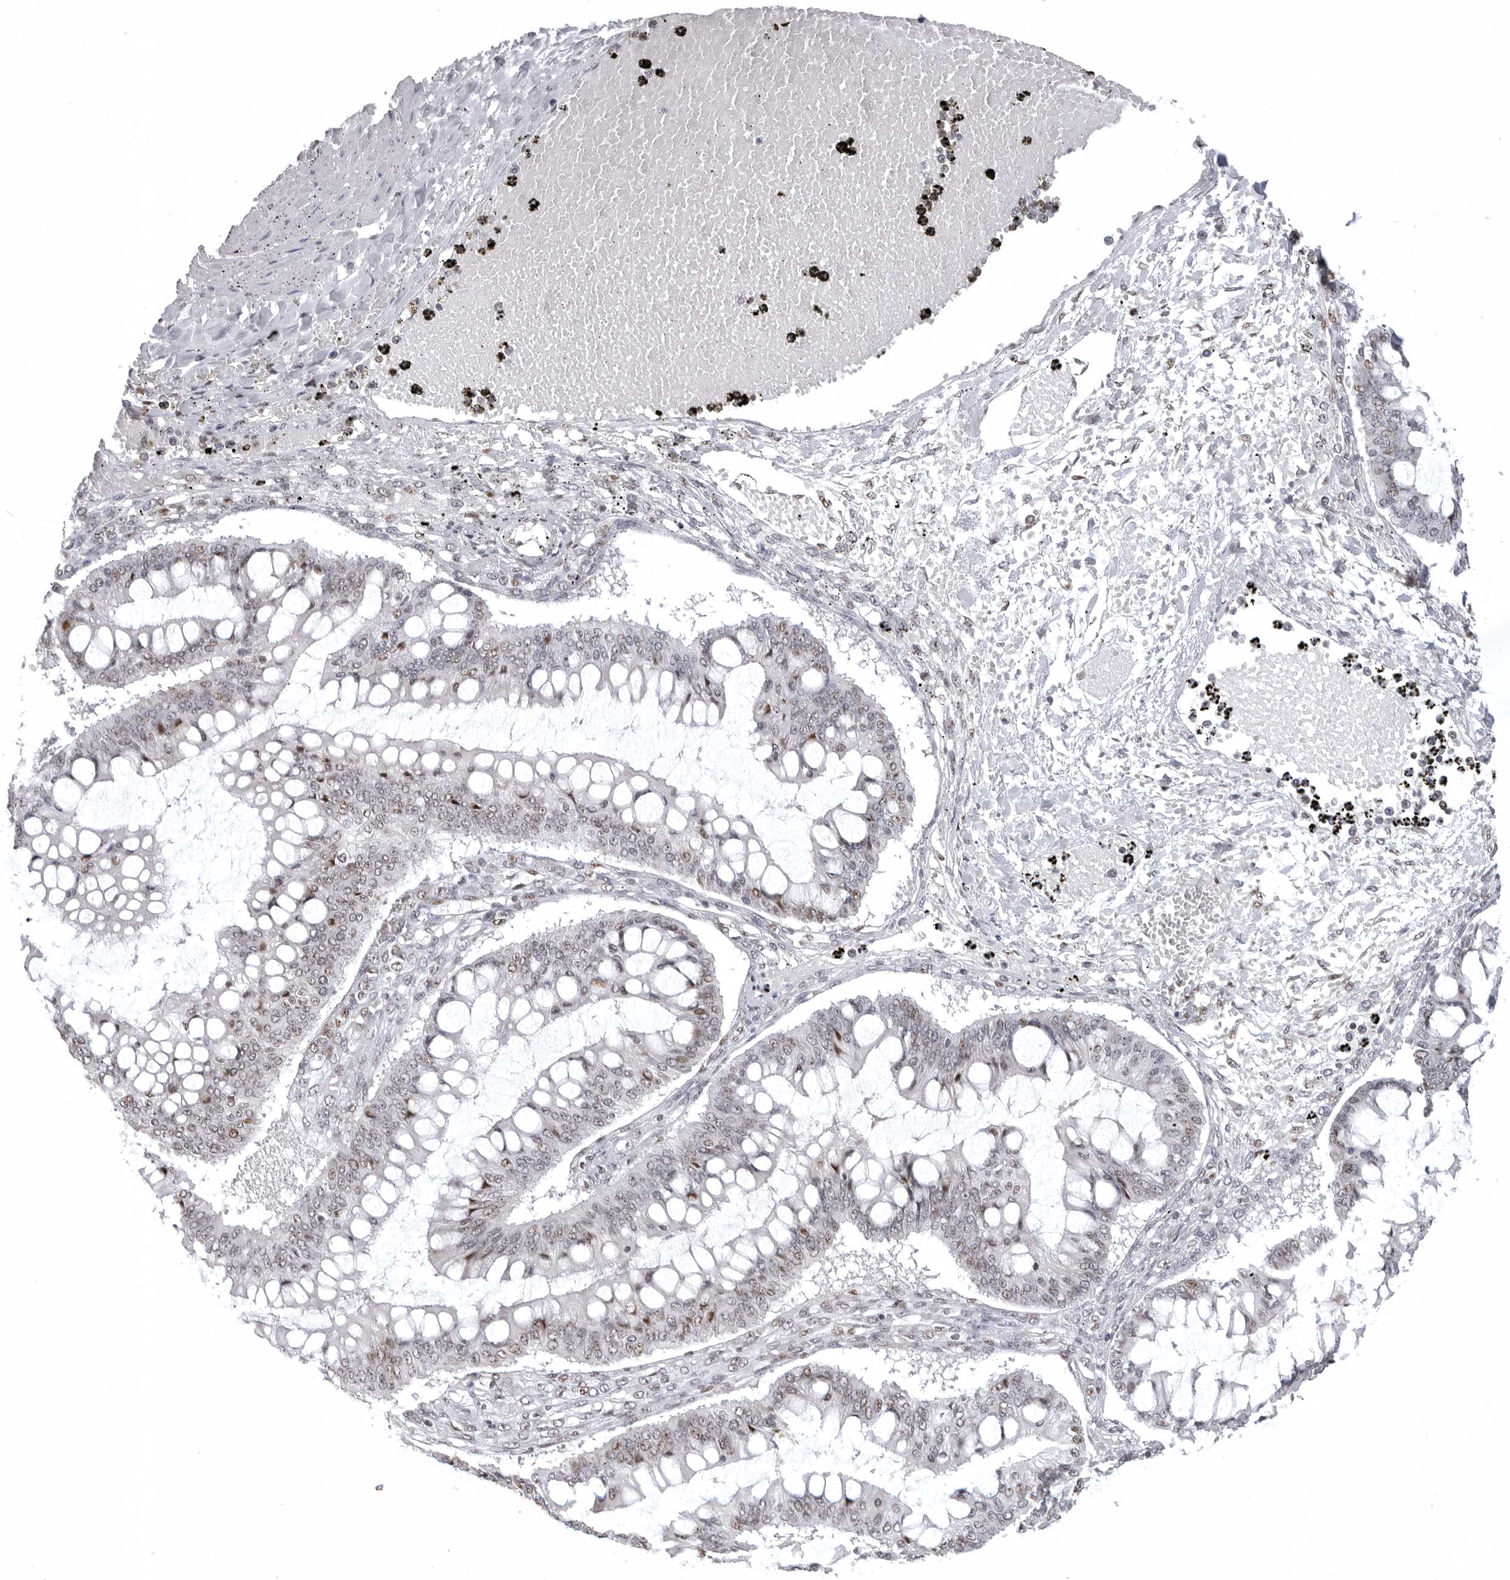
{"staining": {"intensity": "weak", "quantity": "<25%", "location": "nuclear"}, "tissue": "ovarian cancer", "cell_type": "Tumor cells", "image_type": "cancer", "snomed": [{"axis": "morphology", "description": "Cystadenocarcinoma, mucinous, NOS"}, {"axis": "topography", "description": "Ovary"}], "caption": "DAB immunohistochemical staining of ovarian cancer (mucinous cystadenocarcinoma) shows no significant positivity in tumor cells.", "gene": "WRAP53", "patient": {"sex": "female", "age": 73}}